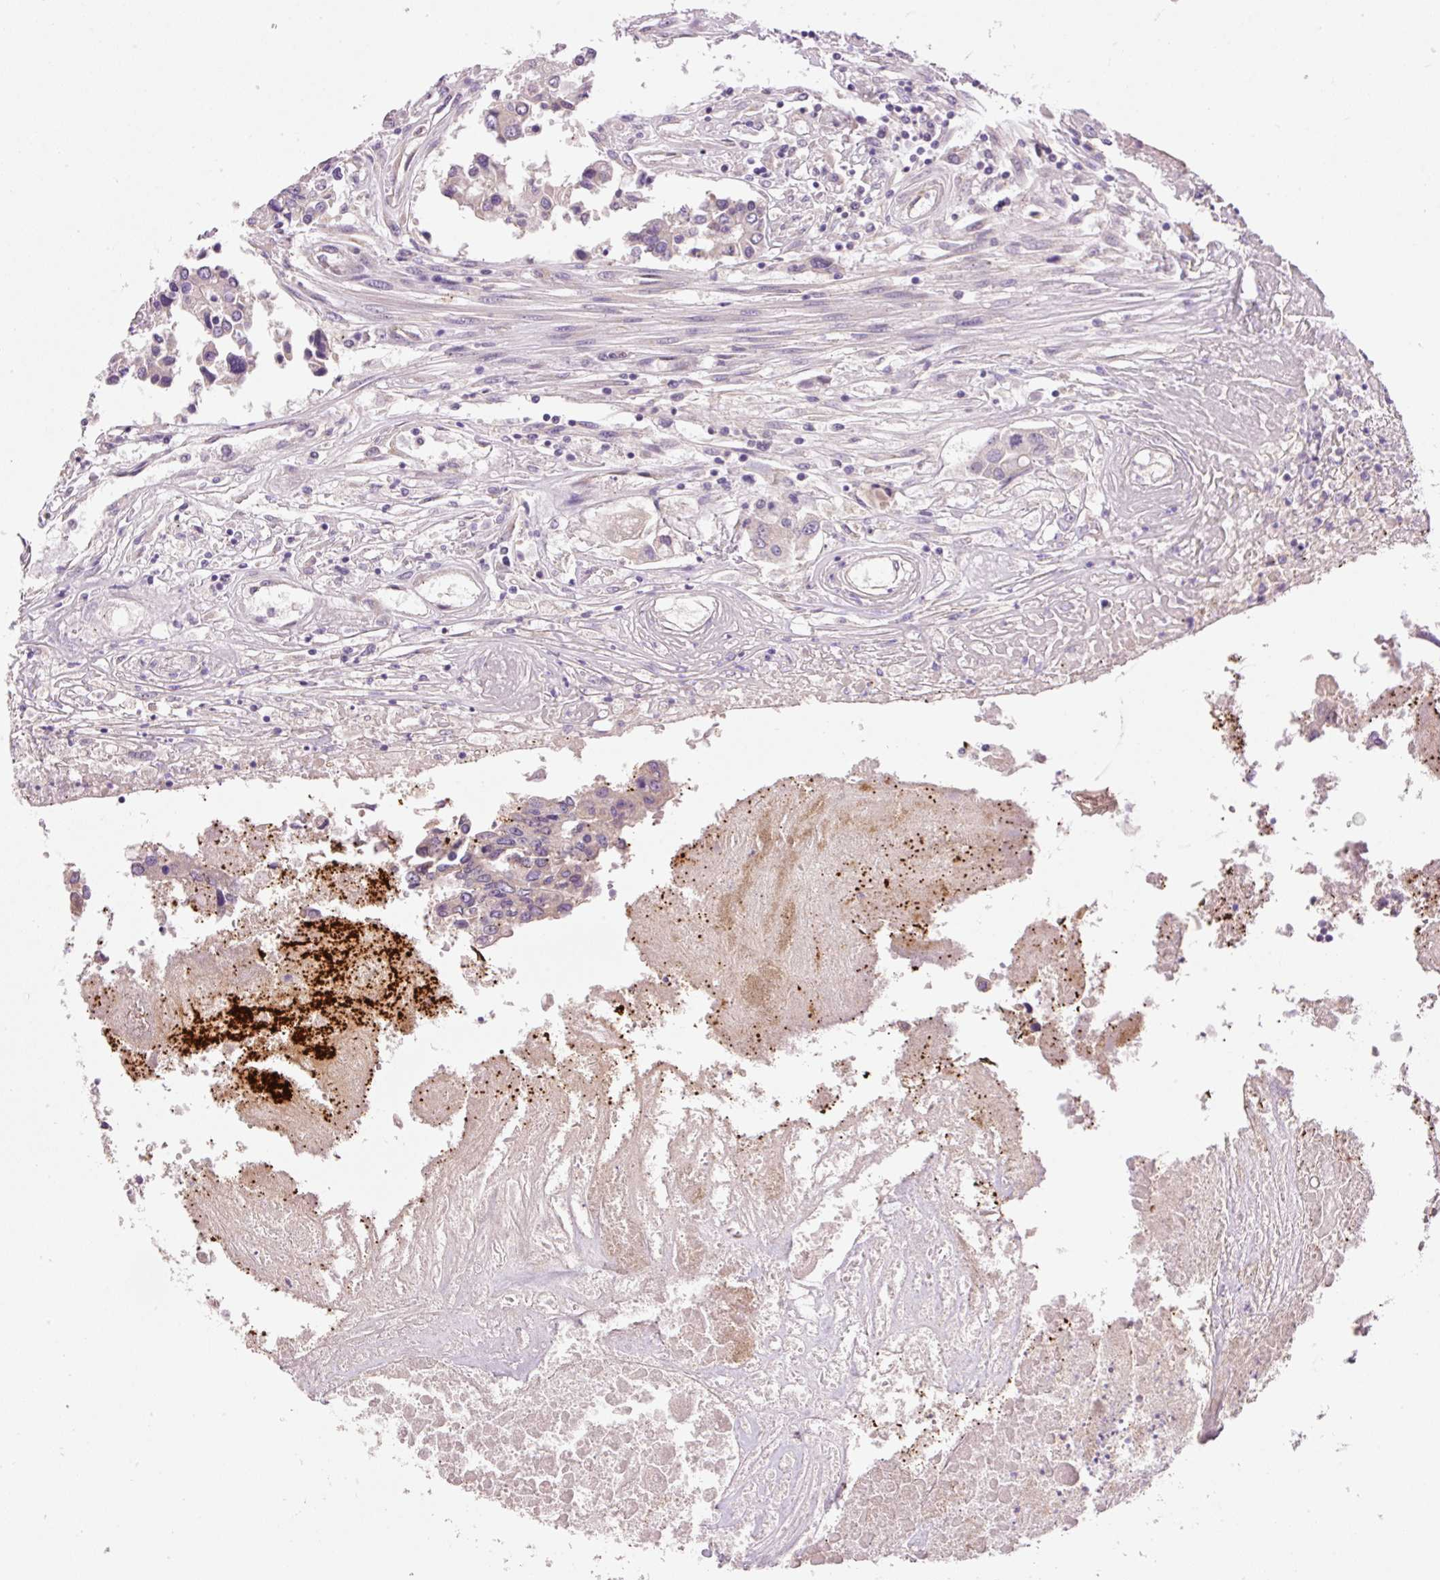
{"staining": {"intensity": "negative", "quantity": "none", "location": "none"}, "tissue": "colorectal cancer", "cell_type": "Tumor cells", "image_type": "cancer", "snomed": [{"axis": "morphology", "description": "Adenocarcinoma, NOS"}, {"axis": "topography", "description": "Colon"}], "caption": "A histopathology image of human adenocarcinoma (colorectal) is negative for staining in tumor cells.", "gene": "PNPLA5", "patient": {"sex": "male", "age": 77}}